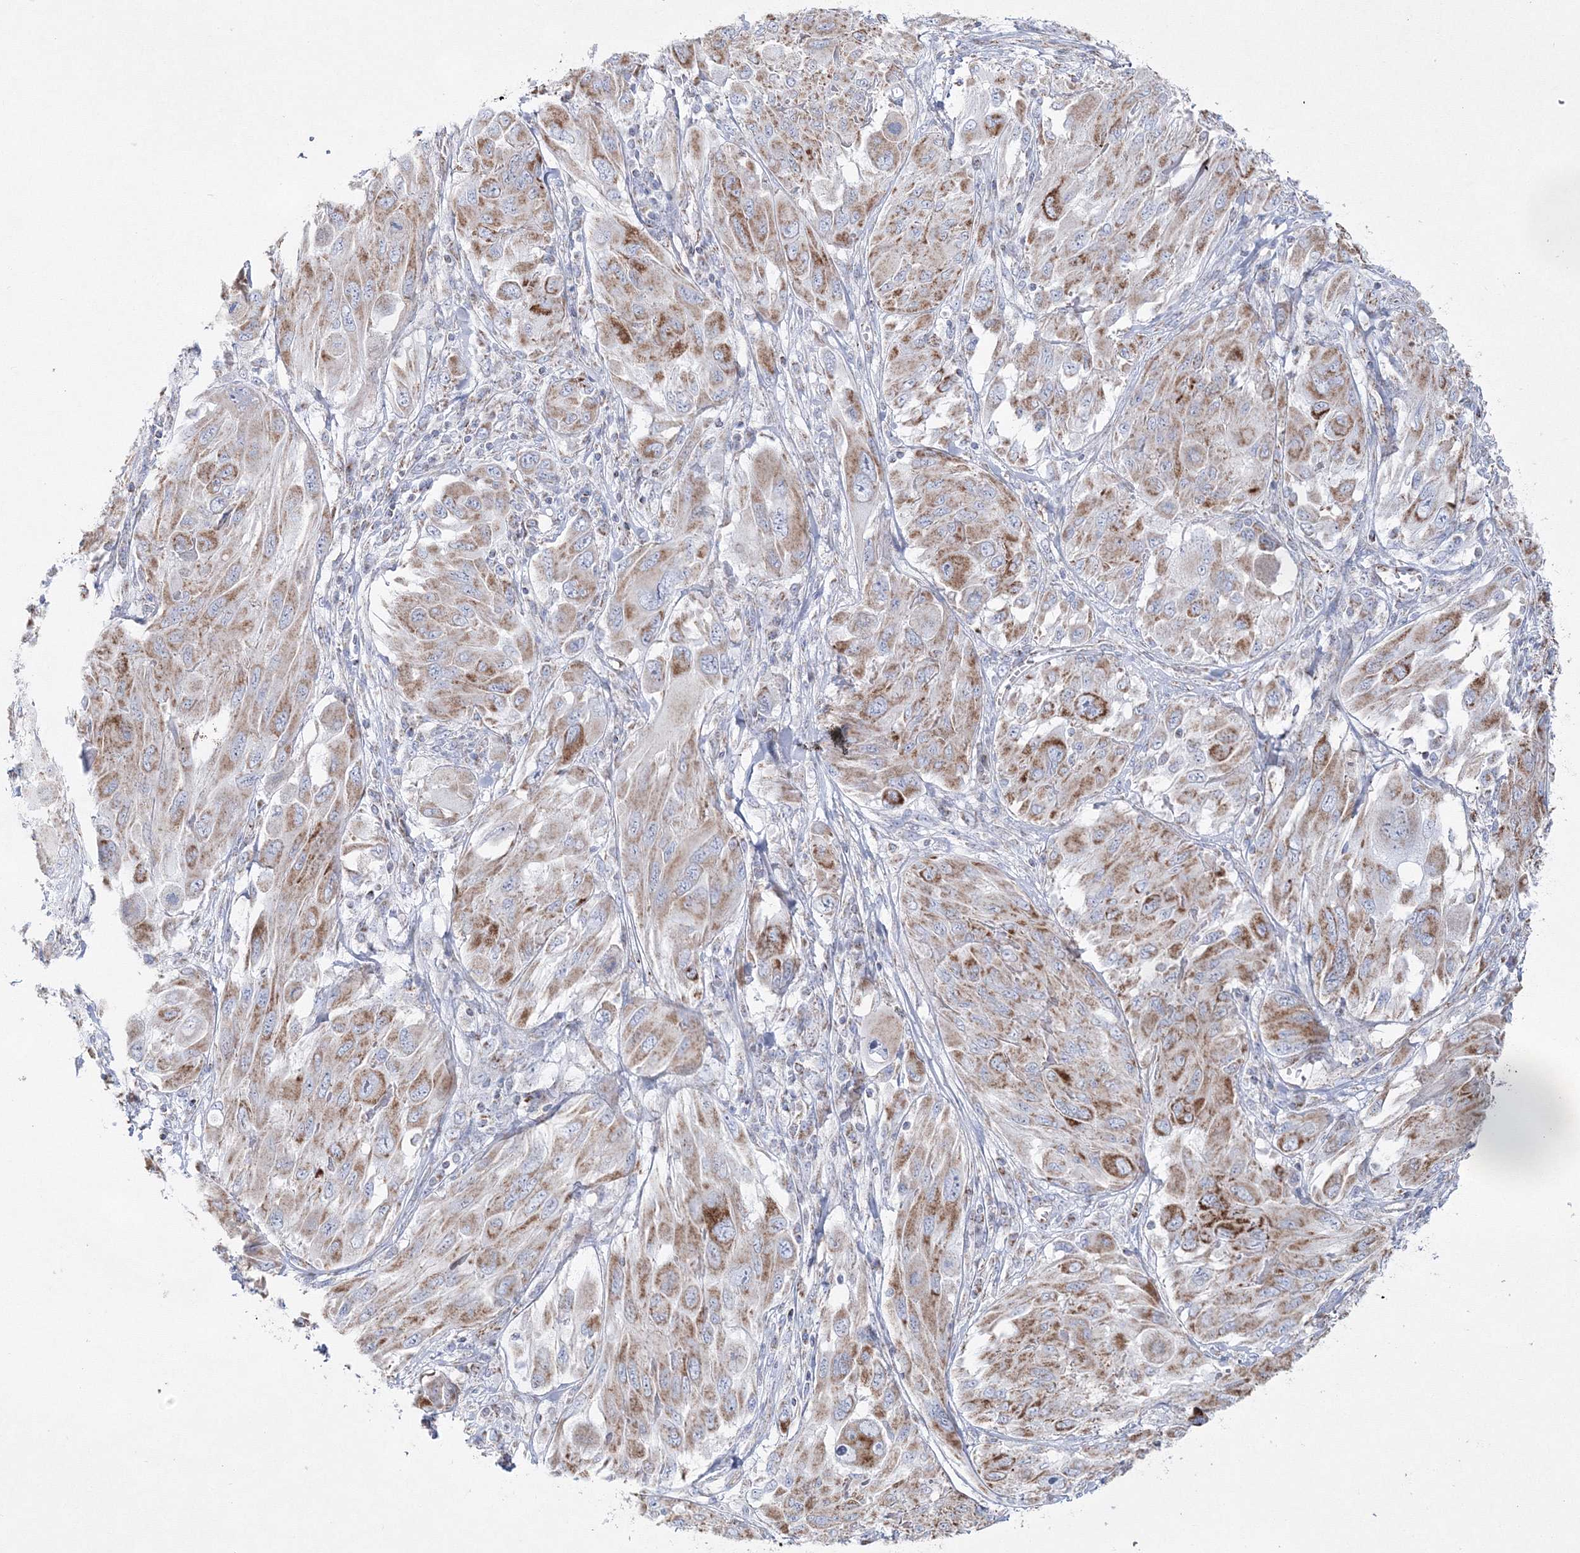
{"staining": {"intensity": "moderate", "quantity": ">75%", "location": "cytoplasmic/membranous"}, "tissue": "melanoma", "cell_type": "Tumor cells", "image_type": "cancer", "snomed": [{"axis": "morphology", "description": "Malignant melanoma, NOS"}, {"axis": "topography", "description": "Skin"}], "caption": "Moderate cytoplasmic/membranous protein positivity is appreciated in approximately >75% of tumor cells in malignant melanoma.", "gene": "HIBCH", "patient": {"sex": "female", "age": 91}}